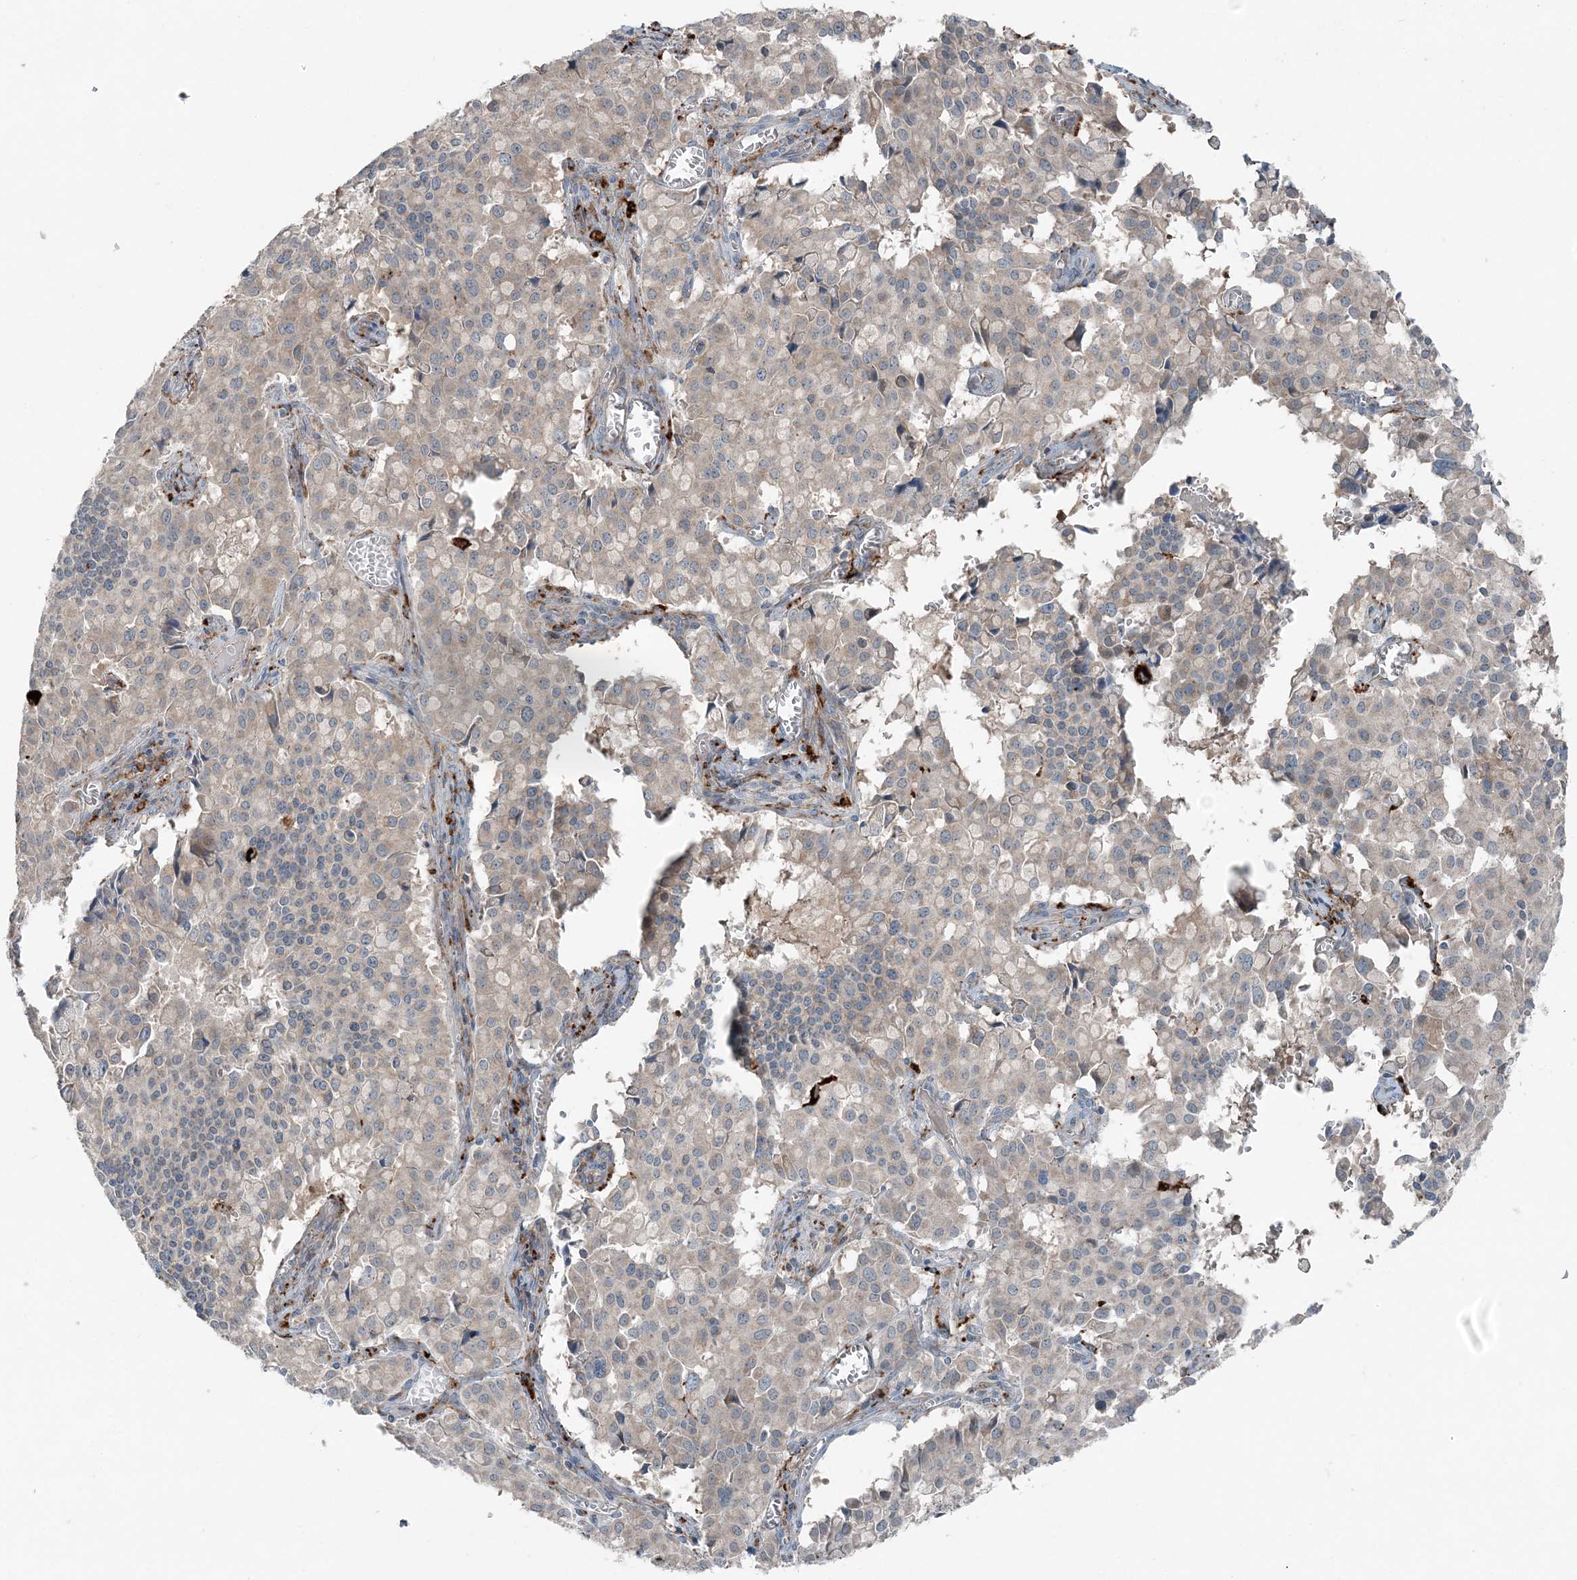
{"staining": {"intensity": "weak", "quantity": ">75%", "location": "cytoplasmic/membranous"}, "tissue": "pancreatic cancer", "cell_type": "Tumor cells", "image_type": "cancer", "snomed": [{"axis": "morphology", "description": "Adenocarcinoma, NOS"}, {"axis": "topography", "description": "Pancreas"}], "caption": "This is a micrograph of immunohistochemistry staining of pancreatic cancer (adenocarcinoma), which shows weak staining in the cytoplasmic/membranous of tumor cells.", "gene": "KY", "patient": {"sex": "male", "age": 65}}